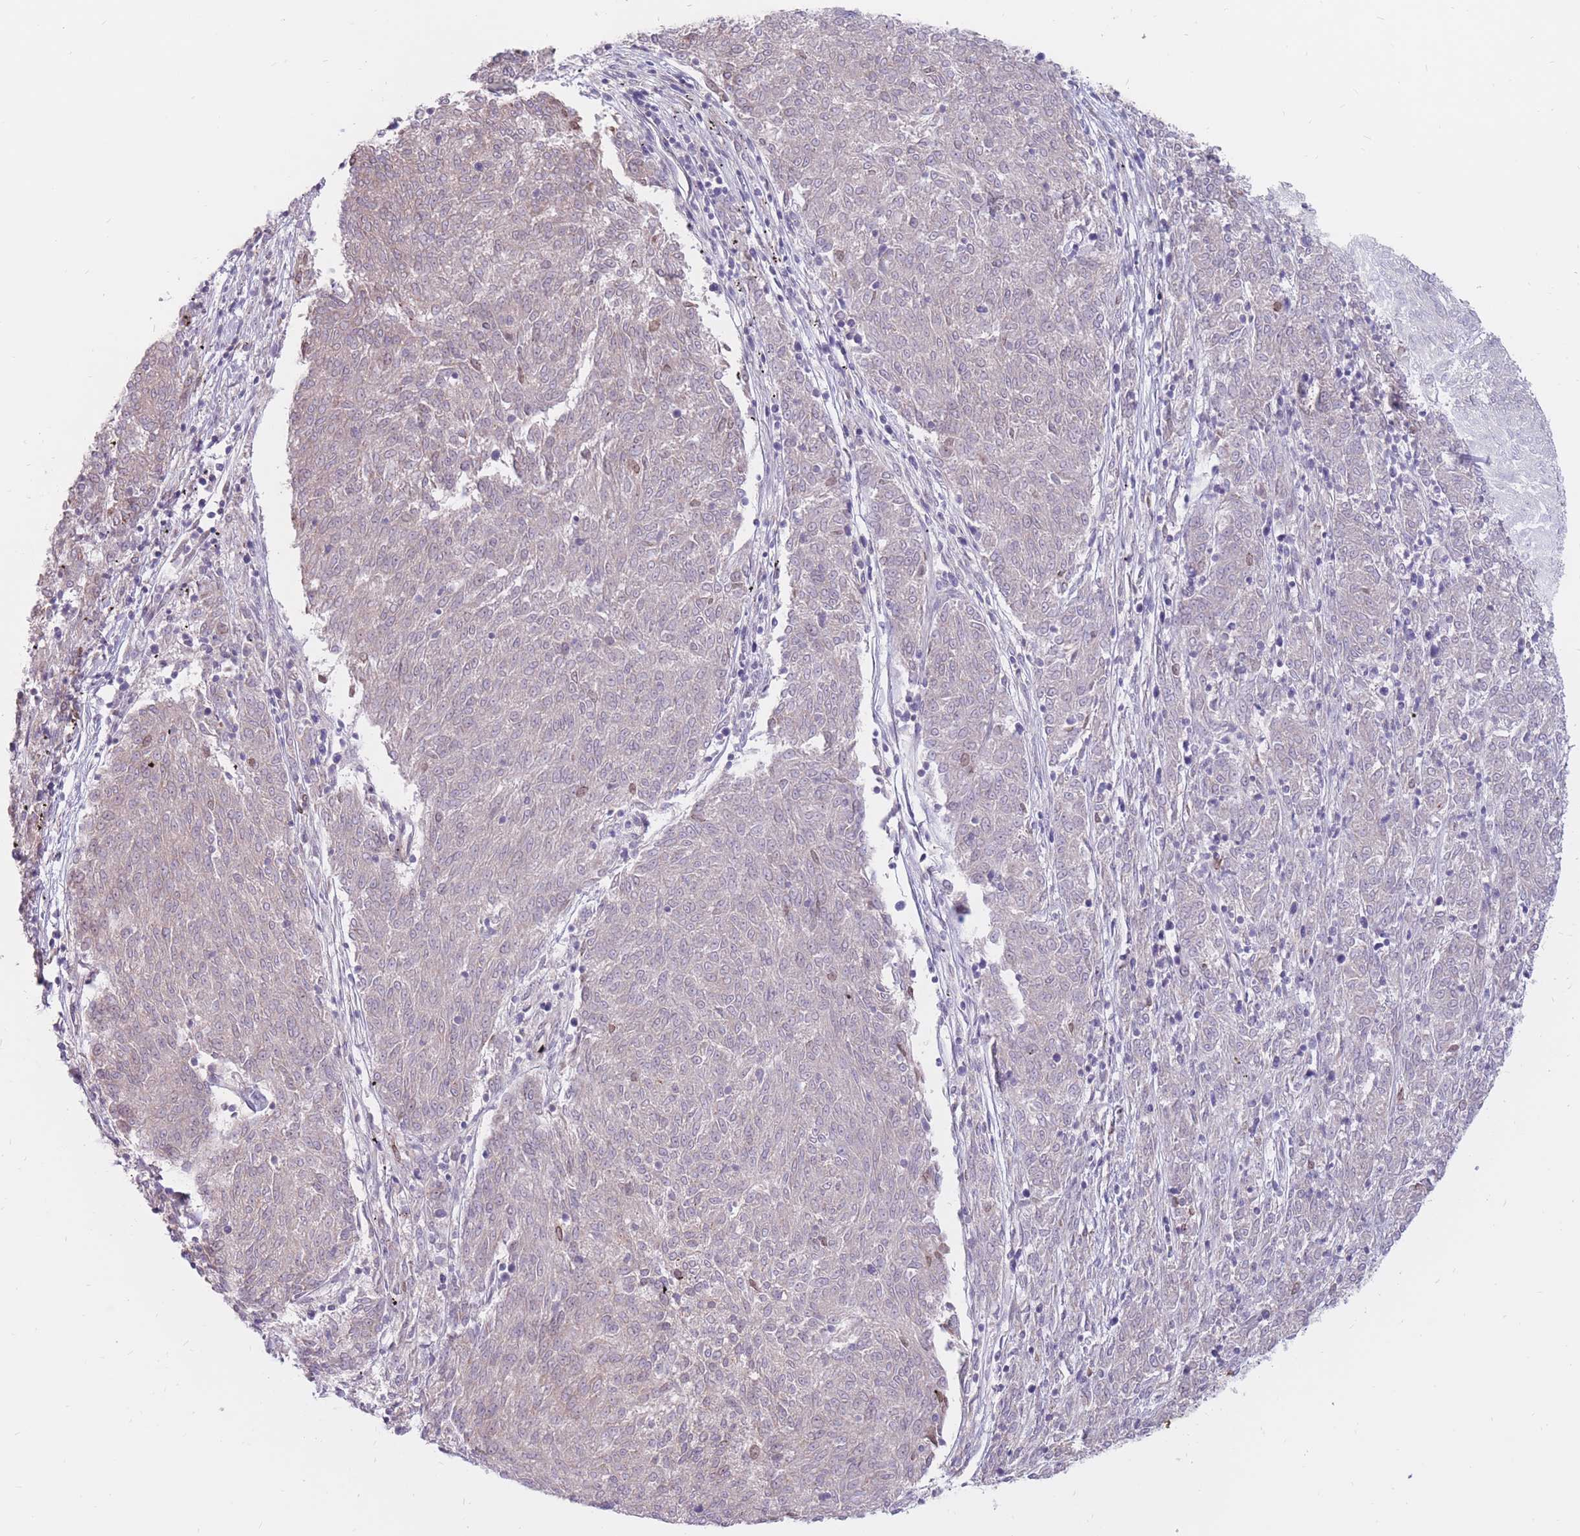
{"staining": {"intensity": "negative", "quantity": "none", "location": "none"}, "tissue": "melanoma", "cell_type": "Tumor cells", "image_type": "cancer", "snomed": [{"axis": "morphology", "description": "Malignant melanoma, NOS"}, {"axis": "topography", "description": "Skin"}], "caption": "Human malignant melanoma stained for a protein using IHC exhibits no positivity in tumor cells.", "gene": "PTGDR", "patient": {"sex": "female", "age": 72}}